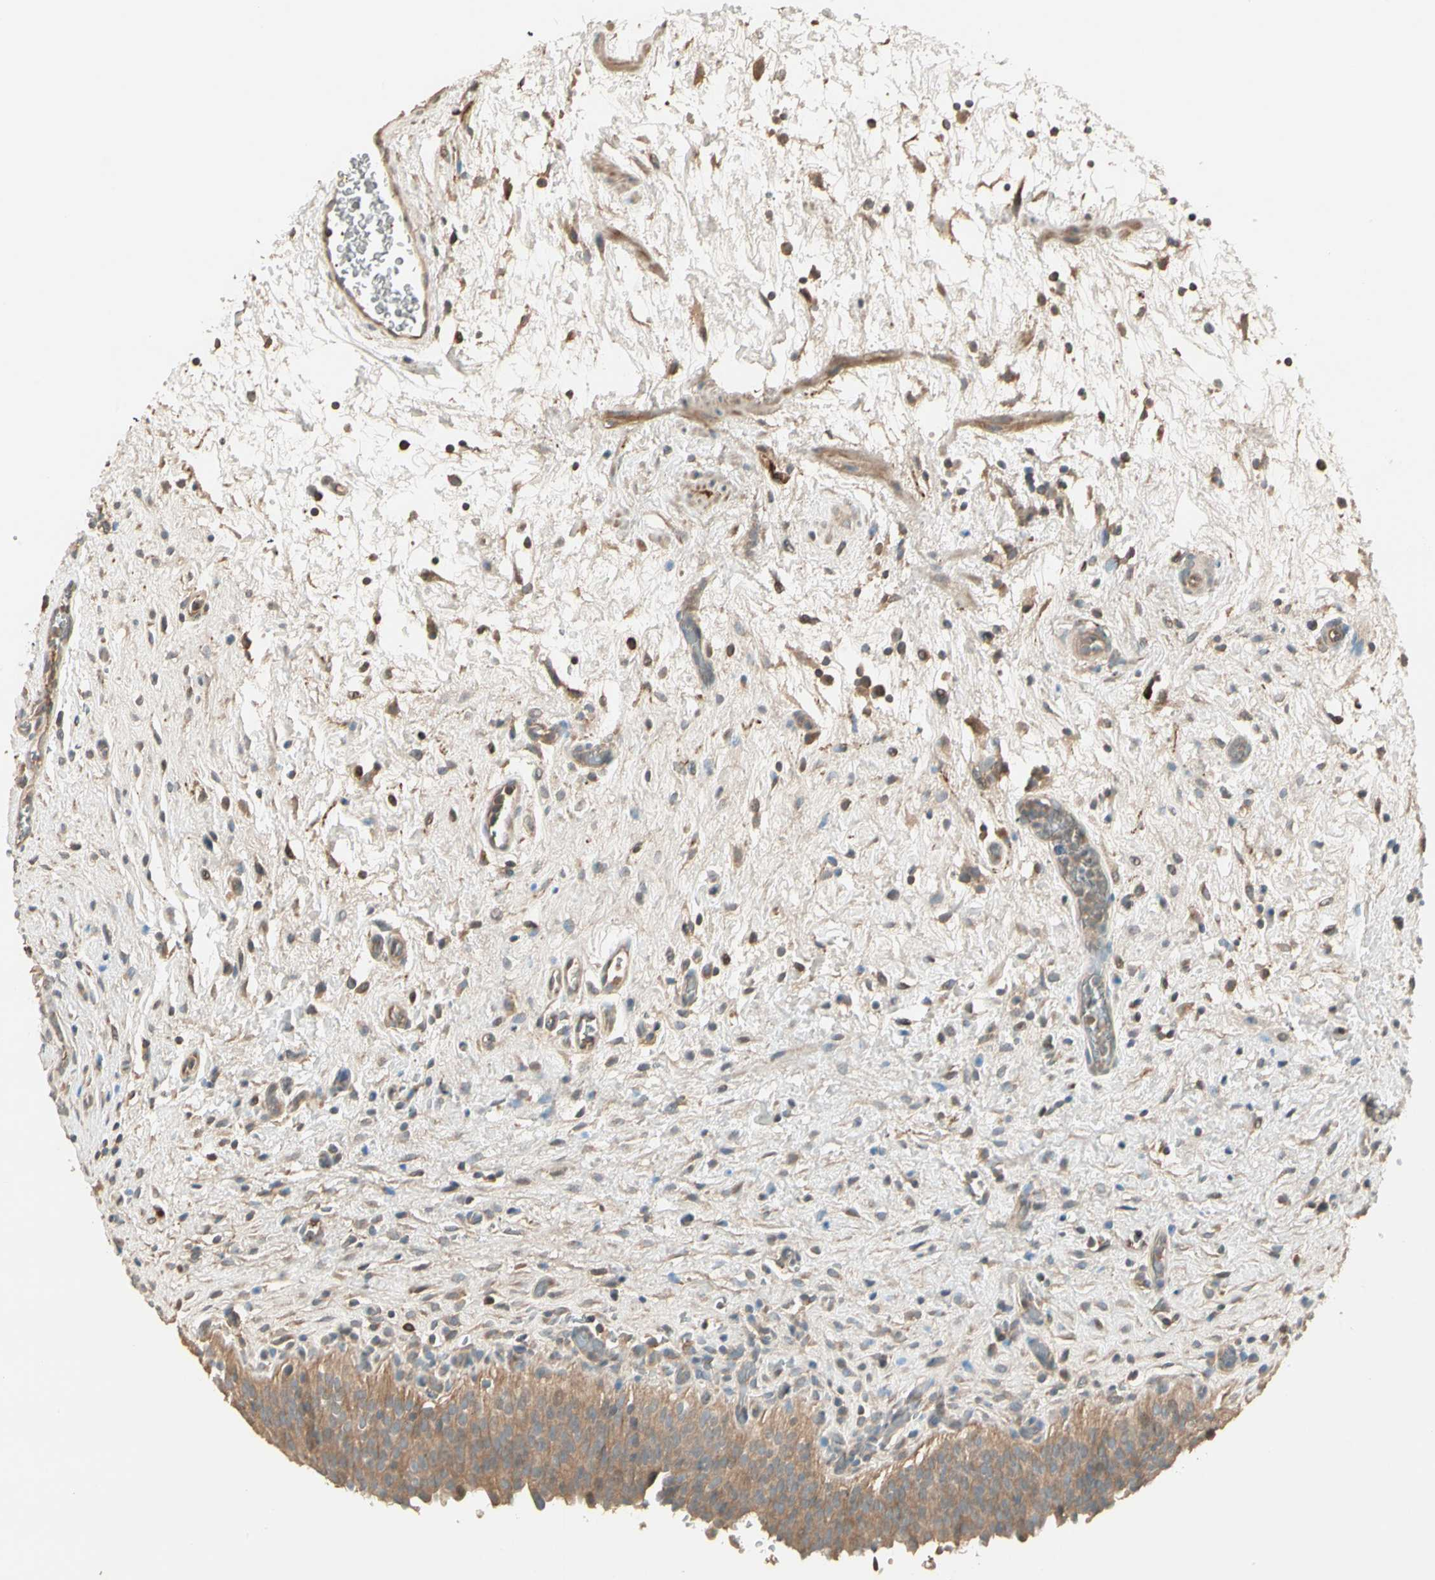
{"staining": {"intensity": "moderate", "quantity": ">75%", "location": "cytoplasmic/membranous"}, "tissue": "urinary bladder", "cell_type": "Urothelial cells", "image_type": "normal", "snomed": [{"axis": "morphology", "description": "Normal tissue, NOS"}, {"axis": "topography", "description": "Urinary bladder"}], "caption": "The image exhibits staining of normal urinary bladder, revealing moderate cytoplasmic/membranous protein expression (brown color) within urothelial cells. The protein is stained brown, and the nuclei are stained in blue (DAB IHC with brightfield microscopy, high magnification).", "gene": "TNFRSF21", "patient": {"sex": "male", "age": 51}}